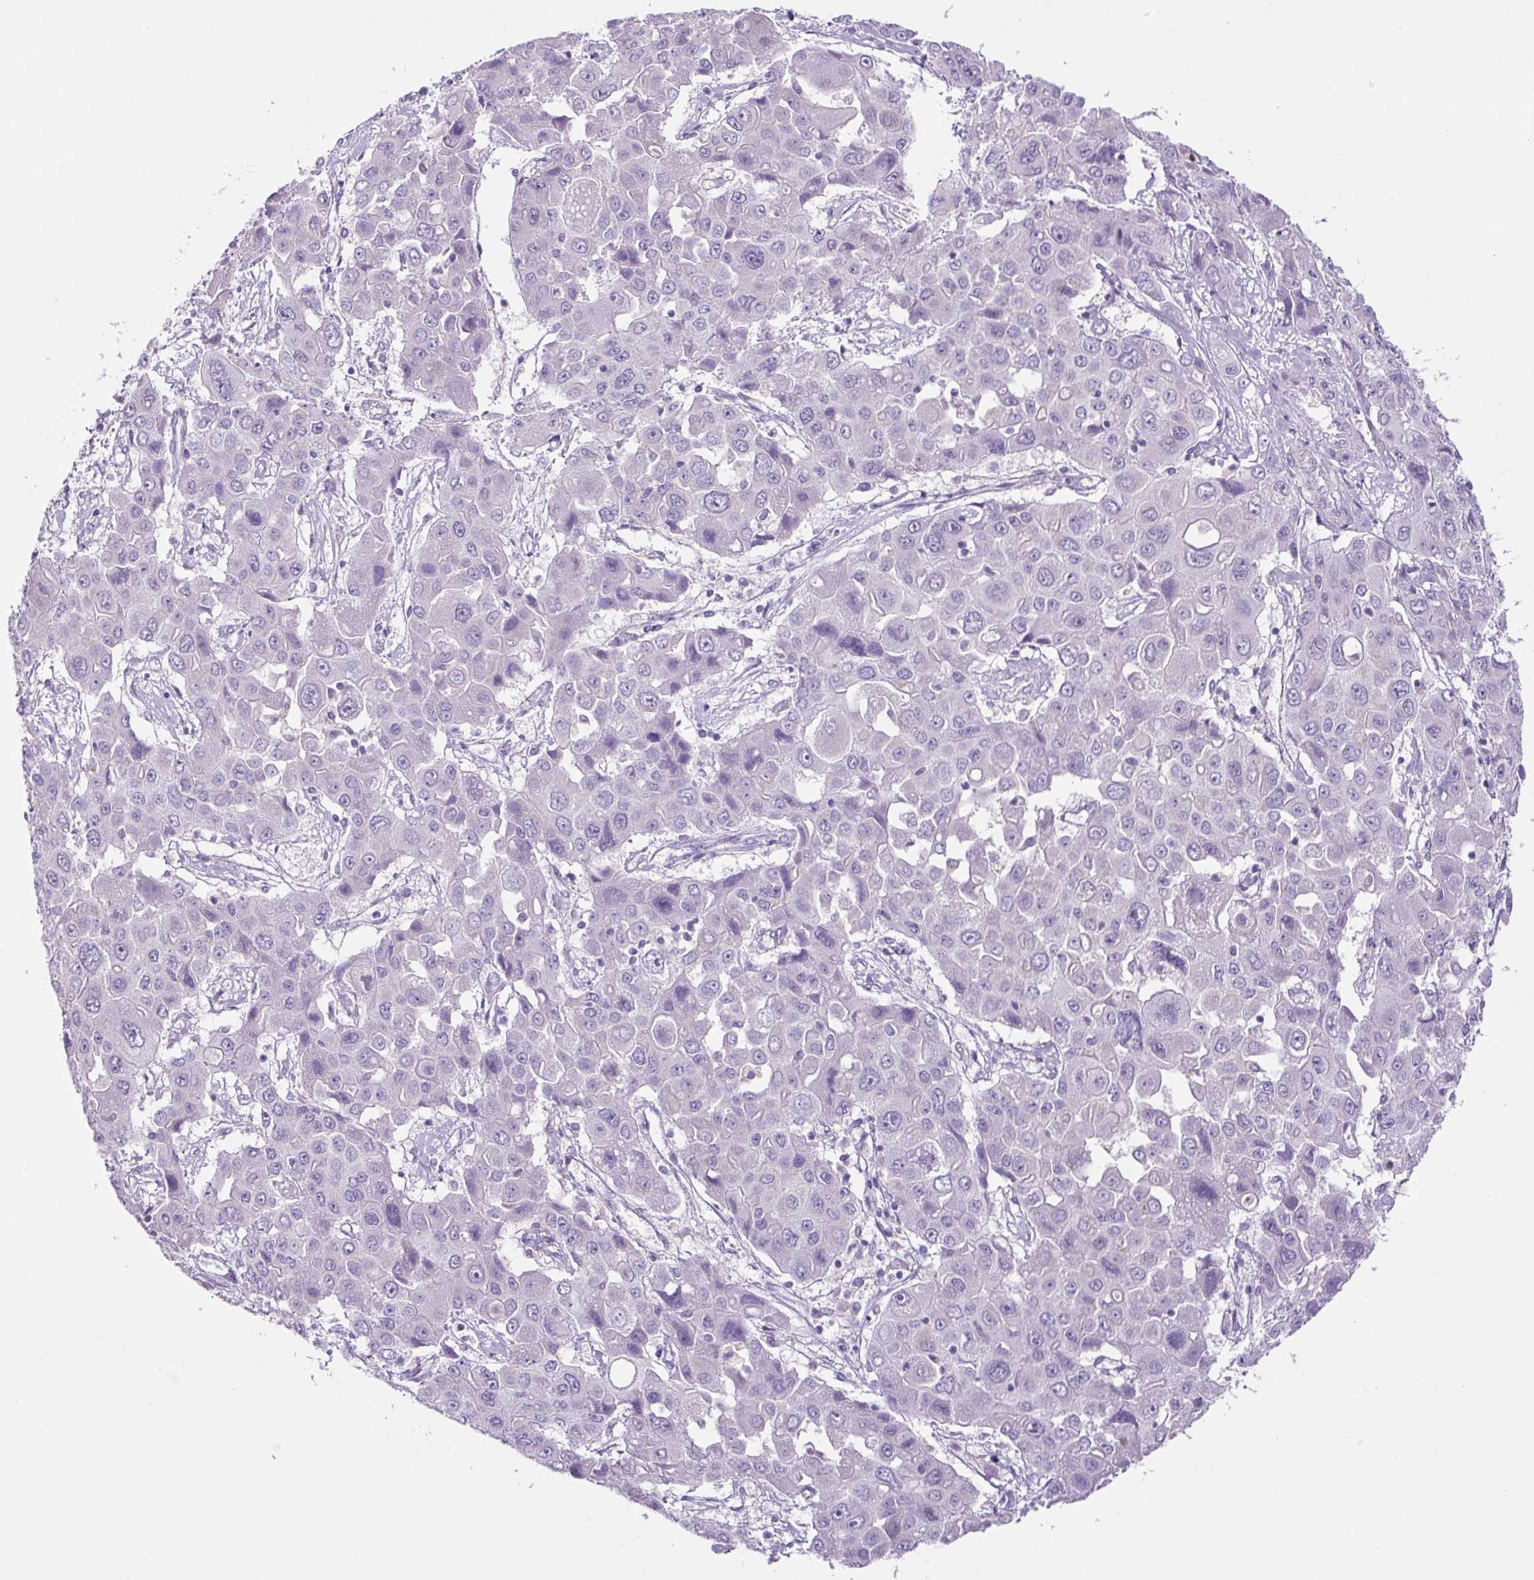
{"staining": {"intensity": "negative", "quantity": "none", "location": "none"}, "tissue": "liver cancer", "cell_type": "Tumor cells", "image_type": "cancer", "snomed": [{"axis": "morphology", "description": "Cholangiocarcinoma"}, {"axis": "topography", "description": "Liver"}], "caption": "The immunohistochemistry histopathology image has no significant expression in tumor cells of liver cancer (cholangiocarcinoma) tissue.", "gene": "GORASP1", "patient": {"sex": "male", "age": 67}}